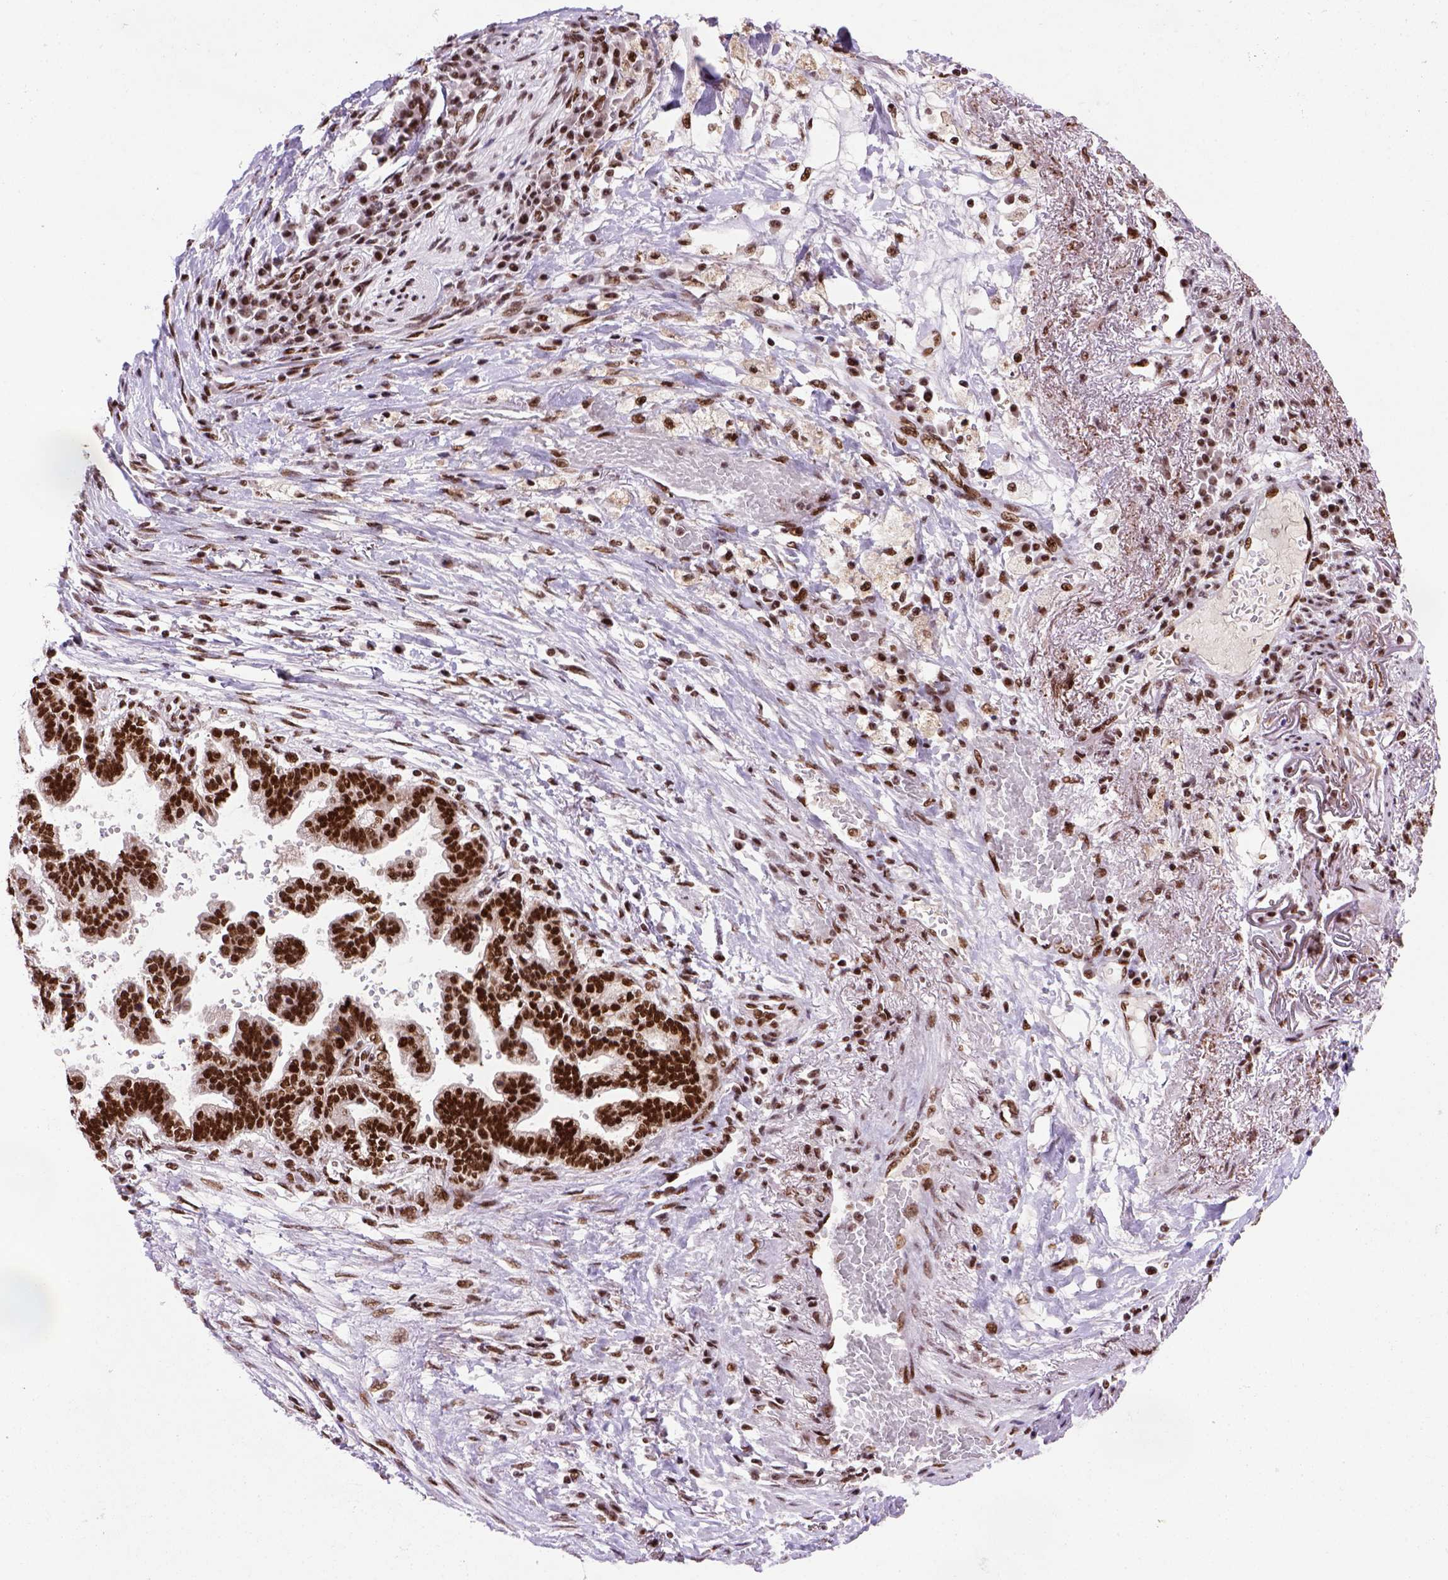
{"staining": {"intensity": "strong", "quantity": ">75%", "location": "nuclear"}, "tissue": "stomach cancer", "cell_type": "Tumor cells", "image_type": "cancer", "snomed": [{"axis": "morphology", "description": "Adenocarcinoma, NOS"}, {"axis": "topography", "description": "Stomach"}], "caption": "Stomach cancer (adenocarcinoma) was stained to show a protein in brown. There is high levels of strong nuclear expression in about >75% of tumor cells. (DAB (3,3'-diaminobenzidine) IHC with brightfield microscopy, high magnification).", "gene": "NSMCE2", "patient": {"sex": "male", "age": 83}}